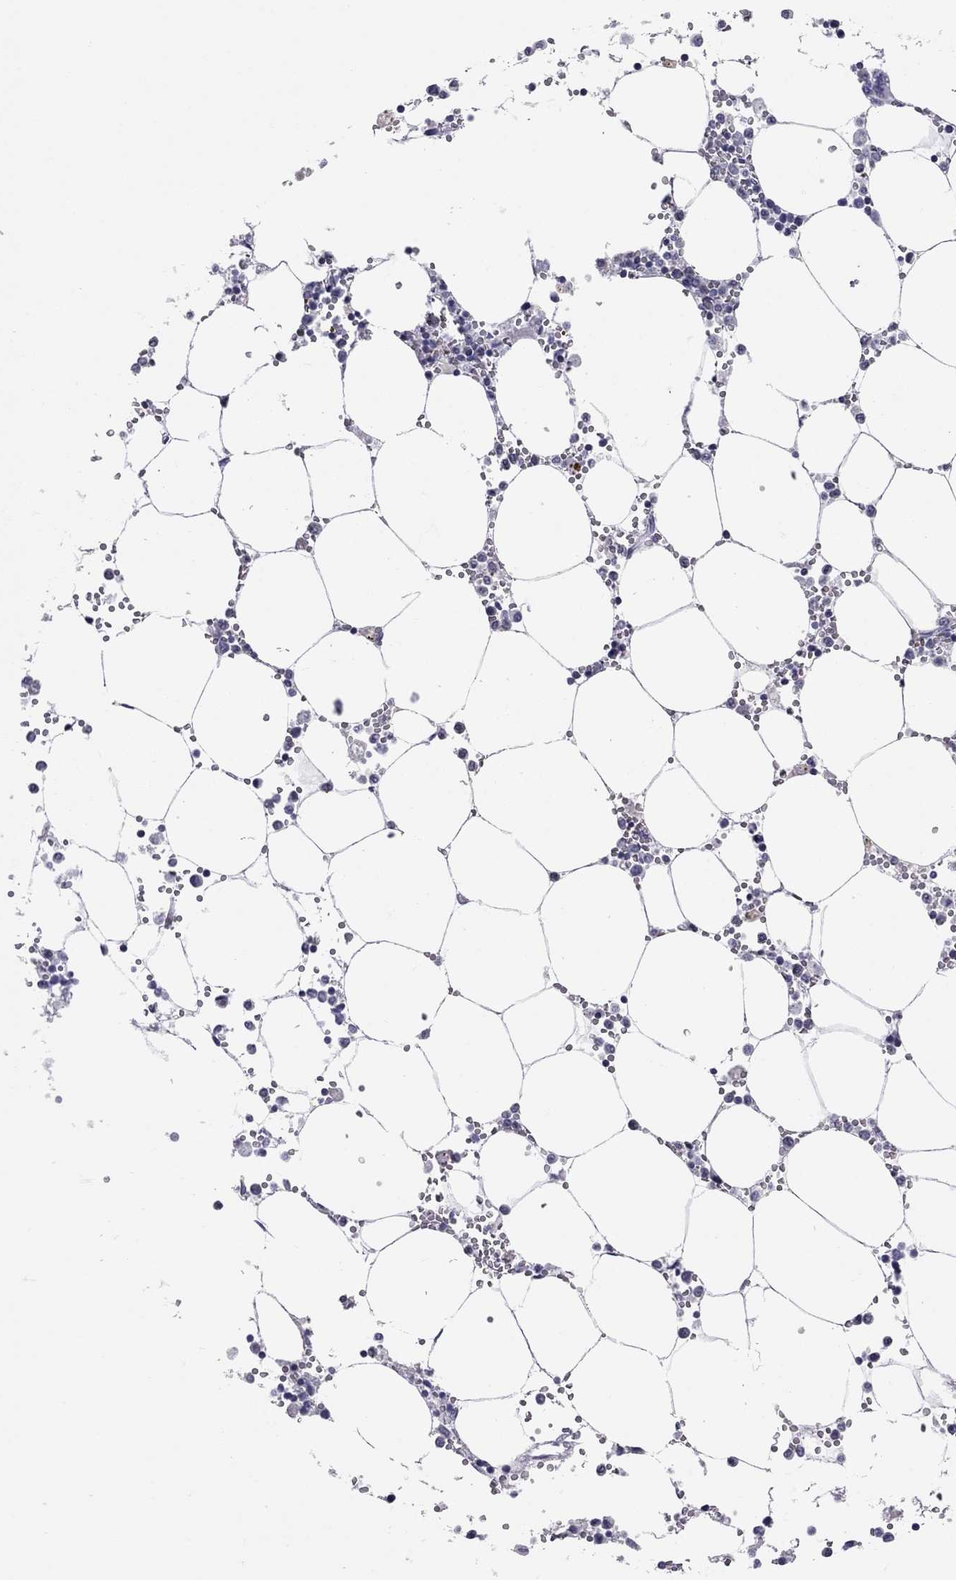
{"staining": {"intensity": "negative", "quantity": "none", "location": "none"}, "tissue": "bone marrow", "cell_type": "Hematopoietic cells", "image_type": "normal", "snomed": [{"axis": "morphology", "description": "Normal tissue, NOS"}, {"axis": "topography", "description": "Bone marrow"}], "caption": "This is an immunohistochemistry (IHC) photomicrograph of benign bone marrow. There is no expression in hematopoietic cells.", "gene": "MUC16", "patient": {"sex": "male", "age": 54}}